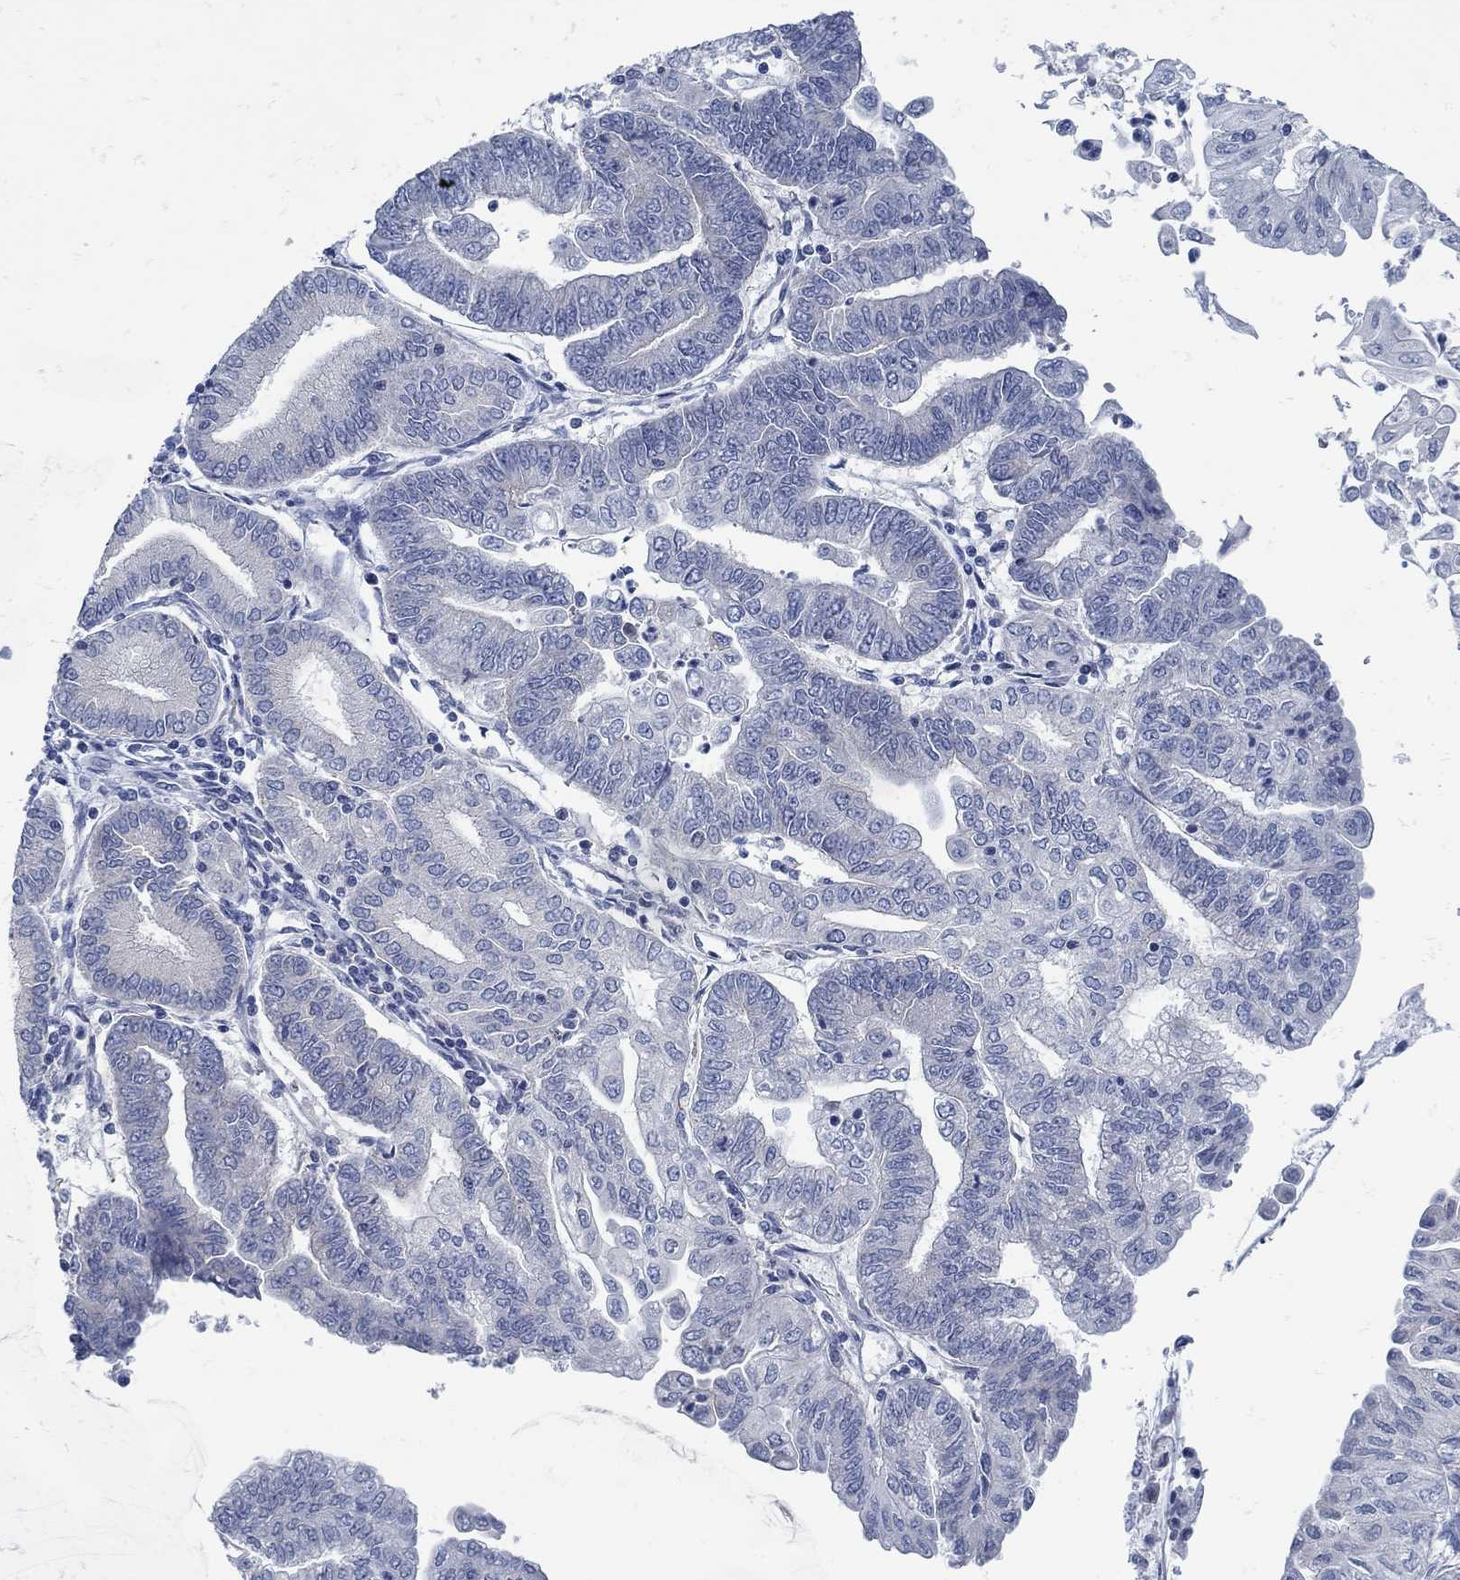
{"staining": {"intensity": "negative", "quantity": "none", "location": "none"}, "tissue": "endometrial cancer", "cell_type": "Tumor cells", "image_type": "cancer", "snomed": [{"axis": "morphology", "description": "Adenocarcinoma, NOS"}, {"axis": "topography", "description": "Endometrium"}], "caption": "DAB immunohistochemical staining of human endometrial cancer (adenocarcinoma) displays no significant expression in tumor cells. (Immunohistochemistry (ihc), brightfield microscopy, high magnification).", "gene": "ZFAND4", "patient": {"sex": "female", "age": 55}}